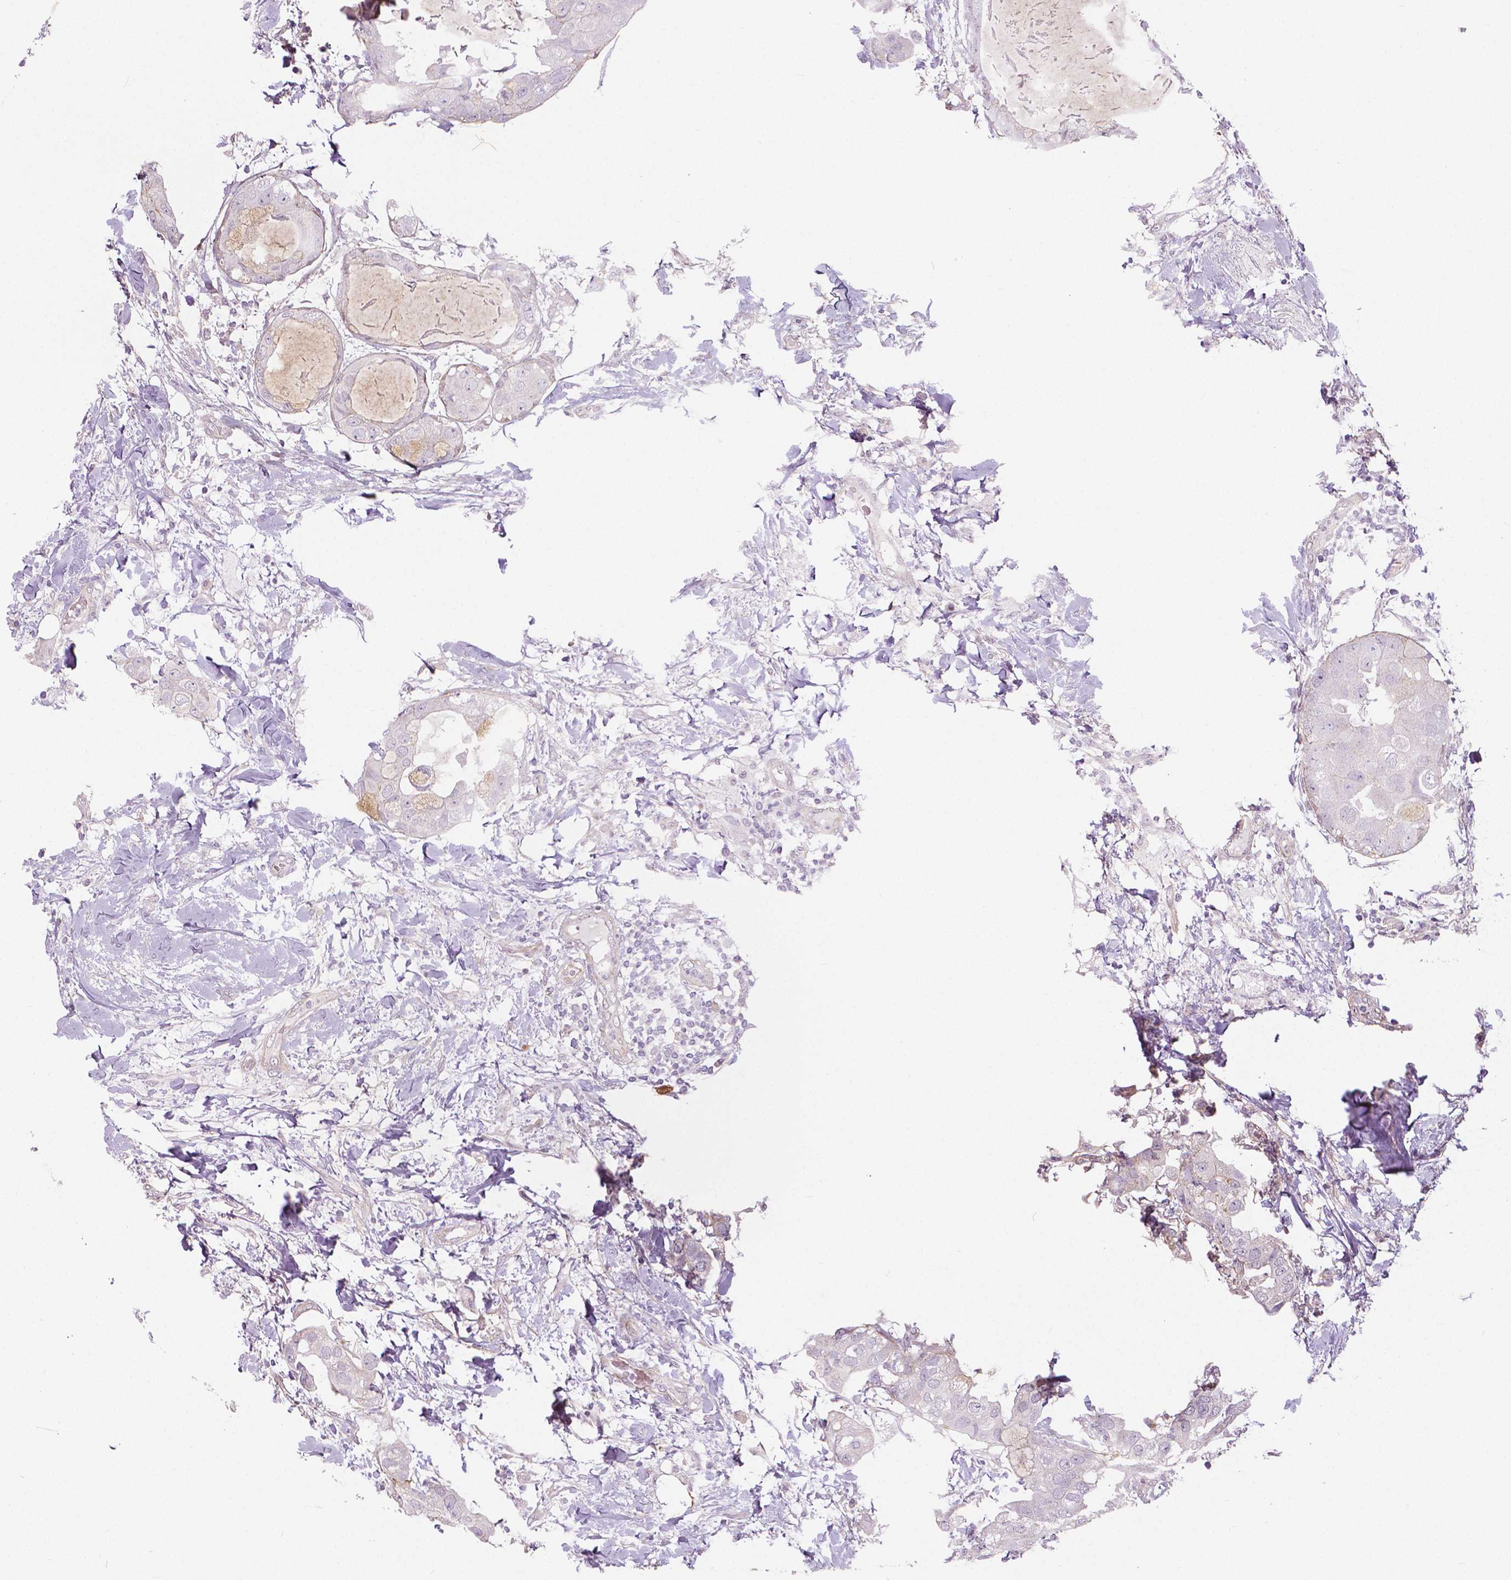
{"staining": {"intensity": "negative", "quantity": "none", "location": "none"}, "tissue": "breast cancer", "cell_type": "Tumor cells", "image_type": "cancer", "snomed": [{"axis": "morphology", "description": "Normal tissue, NOS"}, {"axis": "morphology", "description": "Duct carcinoma"}, {"axis": "topography", "description": "Breast"}], "caption": "Immunohistochemistry (IHC) of breast cancer reveals no expression in tumor cells.", "gene": "FLT1", "patient": {"sex": "female", "age": 40}}